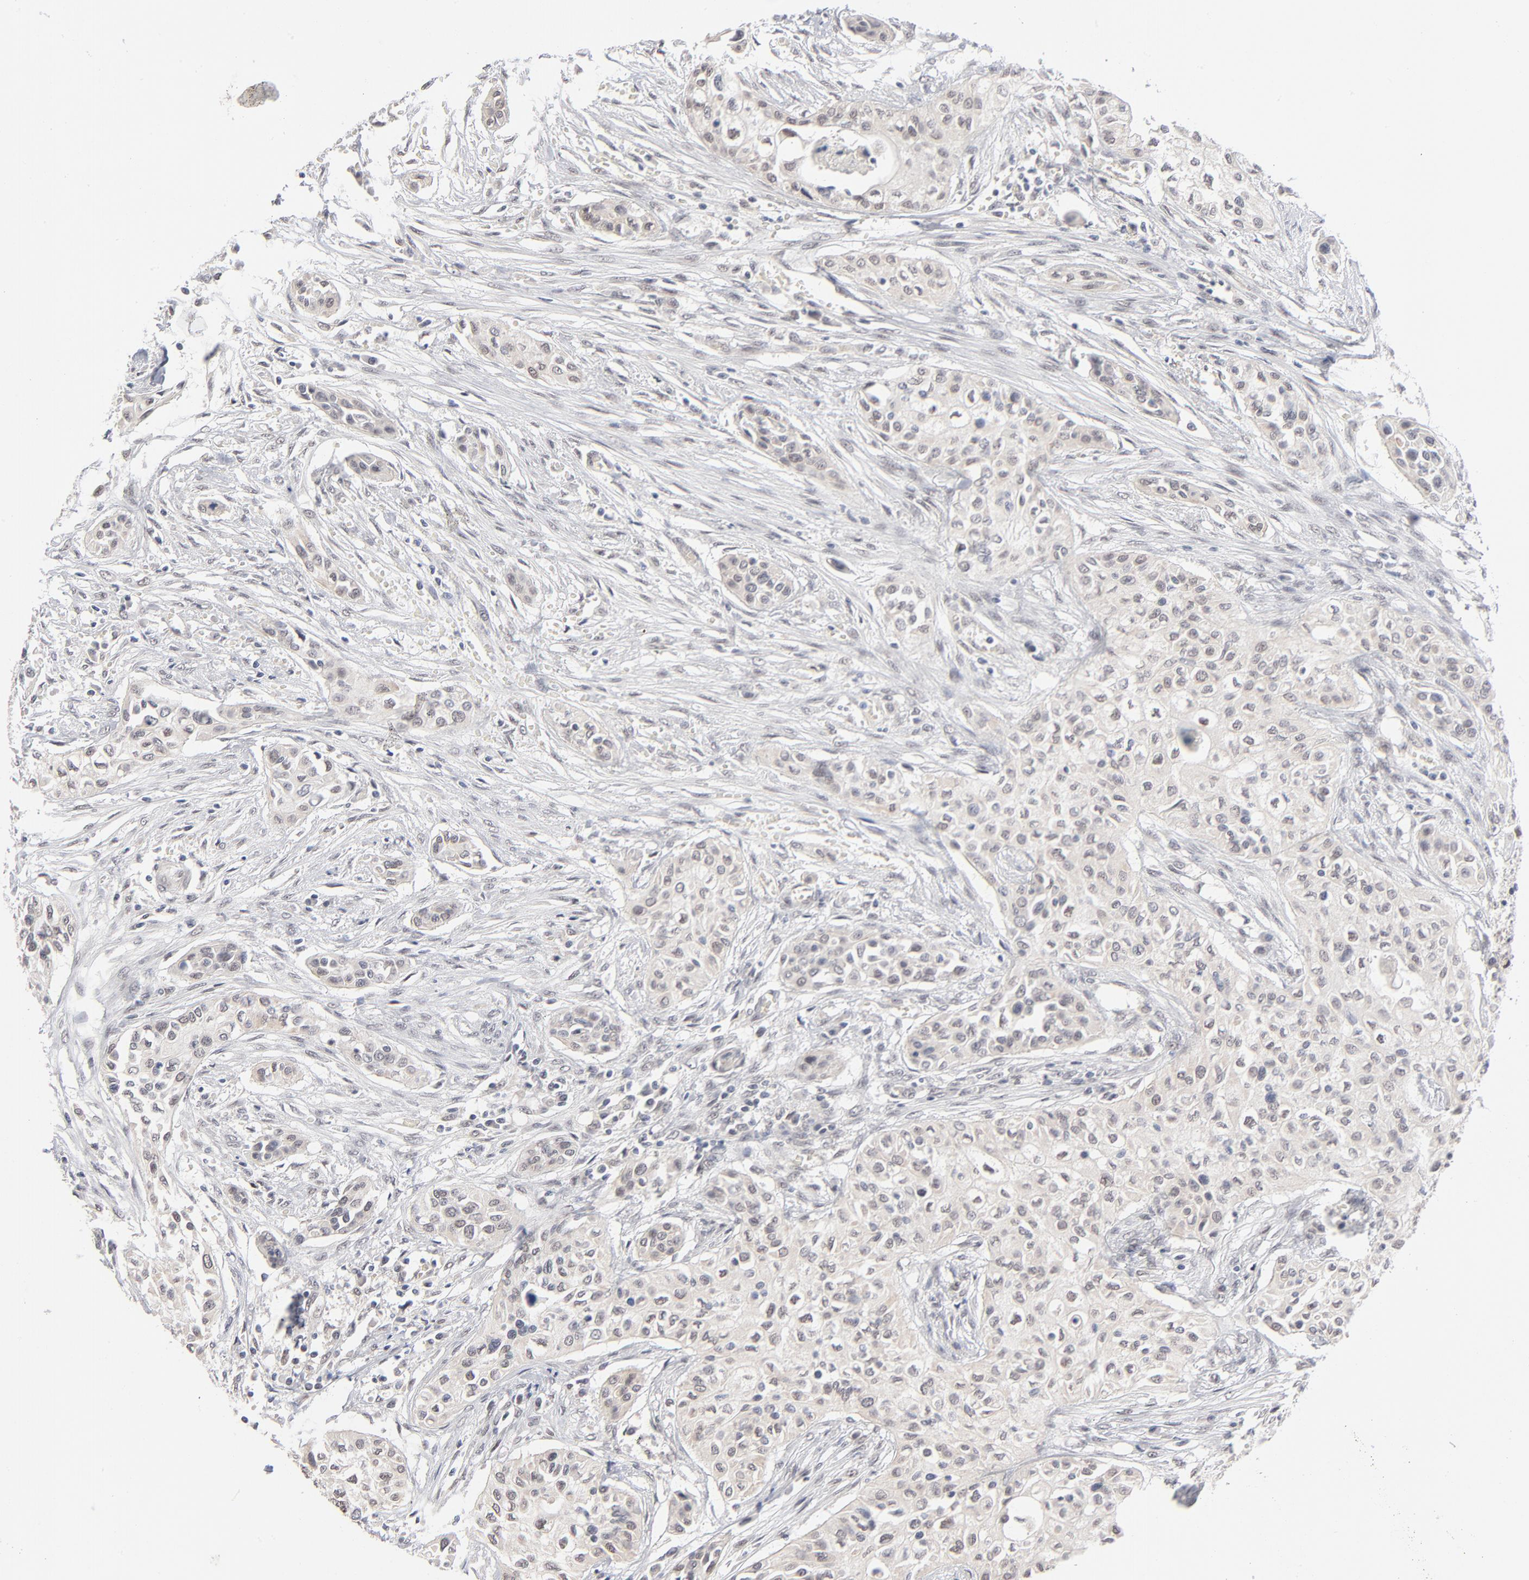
{"staining": {"intensity": "negative", "quantity": "none", "location": "none"}, "tissue": "urothelial cancer", "cell_type": "Tumor cells", "image_type": "cancer", "snomed": [{"axis": "morphology", "description": "Urothelial carcinoma, High grade"}, {"axis": "topography", "description": "Urinary bladder"}], "caption": "This is an immunohistochemistry histopathology image of human urothelial carcinoma (high-grade). There is no staining in tumor cells.", "gene": "MBIP", "patient": {"sex": "male", "age": 74}}